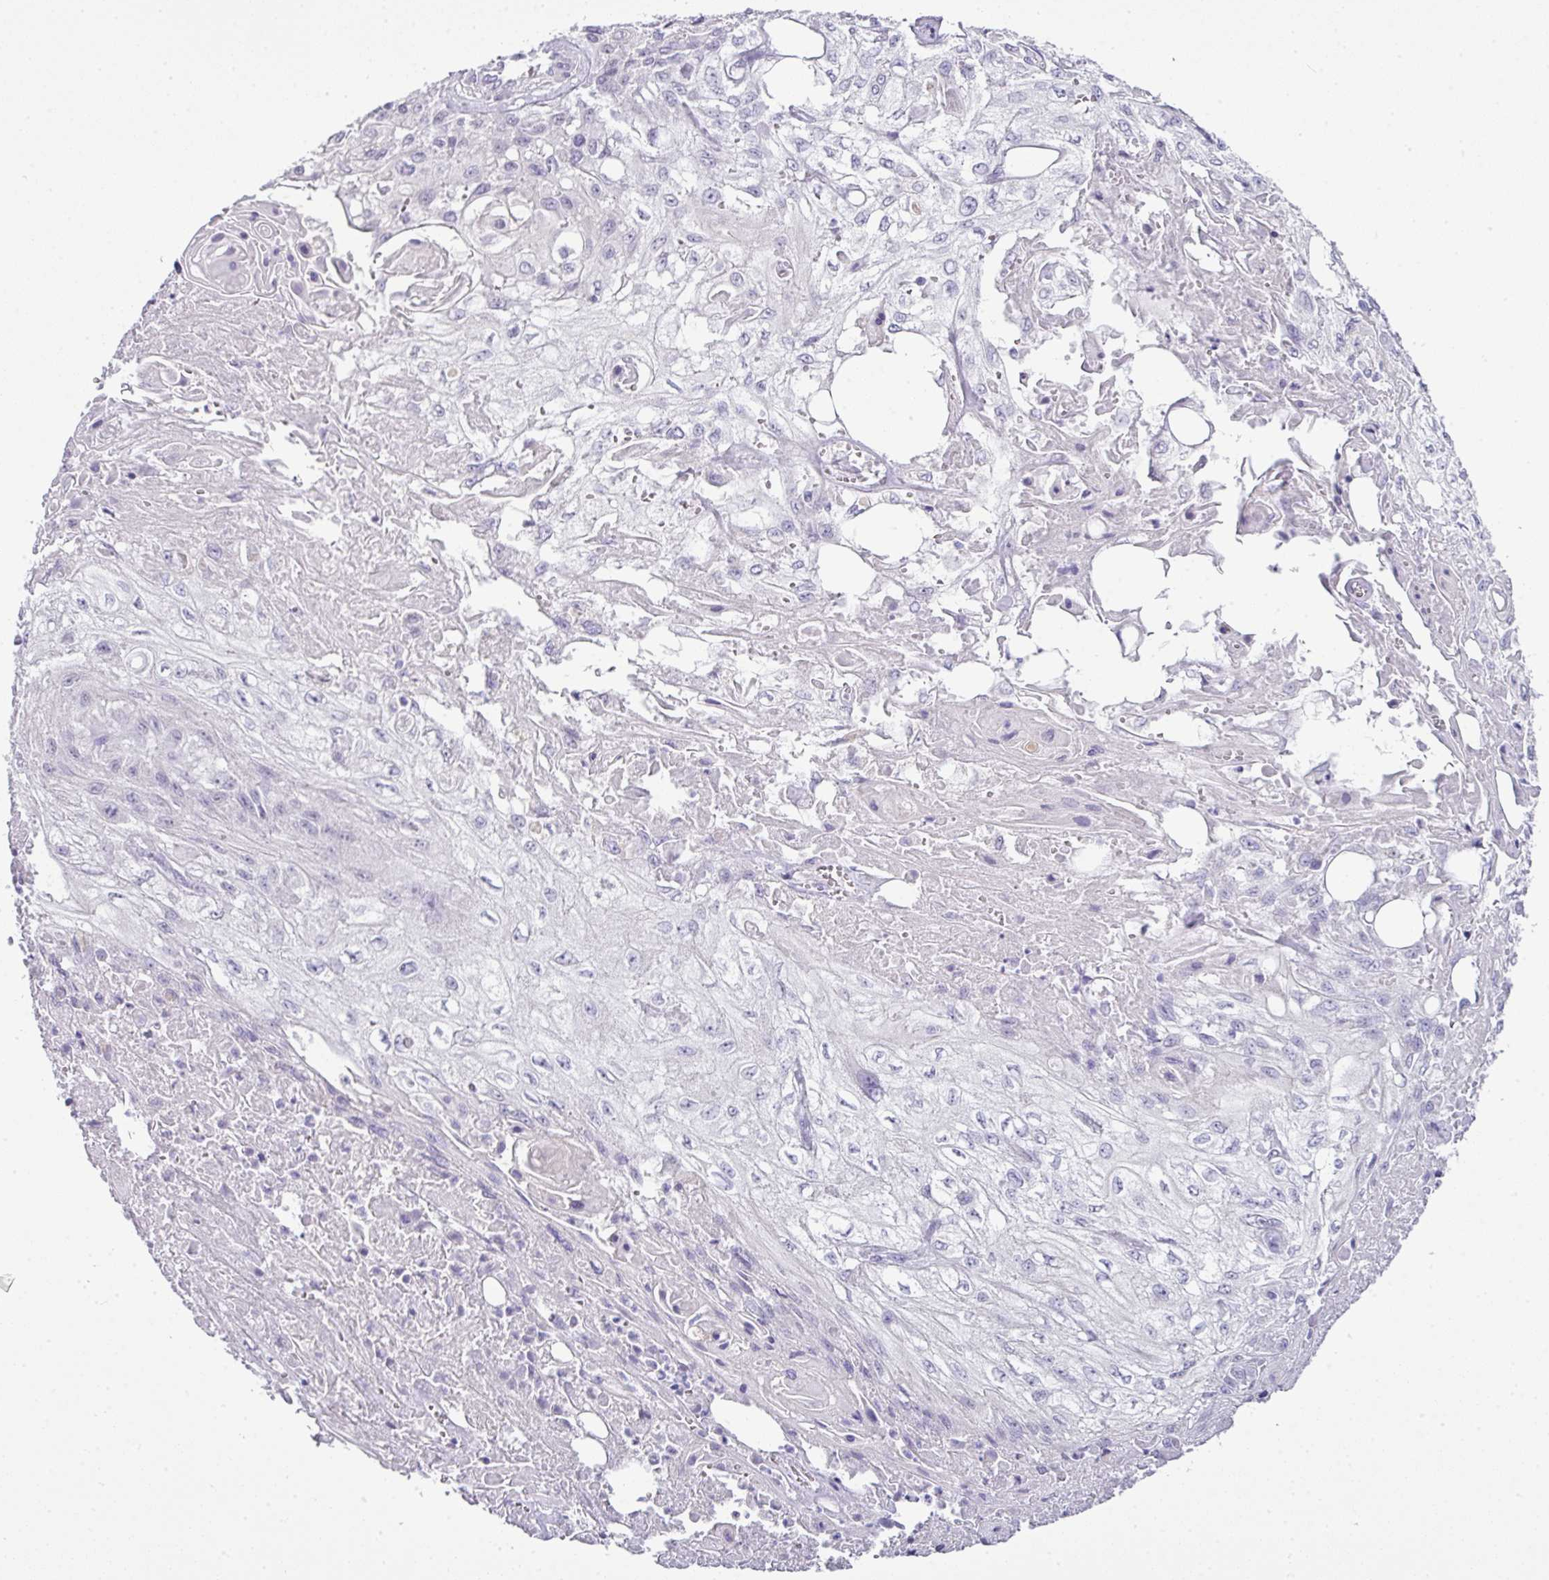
{"staining": {"intensity": "negative", "quantity": "none", "location": "none"}, "tissue": "skin cancer", "cell_type": "Tumor cells", "image_type": "cancer", "snomed": [{"axis": "morphology", "description": "Squamous cell carcinoma, NOS"}, {"axis": "morphology", "description": "Squamous cell carcinoma, metastatic, NOS"}, {"axis": "topography", "description": "Skin"}, {"axis": "topography", "description": "Lymph node"}], "caption": "Immunohistochemical staining of human skin cancer (squamous cell carcinoma) demonstrates no significant staining in tumor cells.", "gene": "BCL11A", "patient": {"sex": "male", "age": 75}}